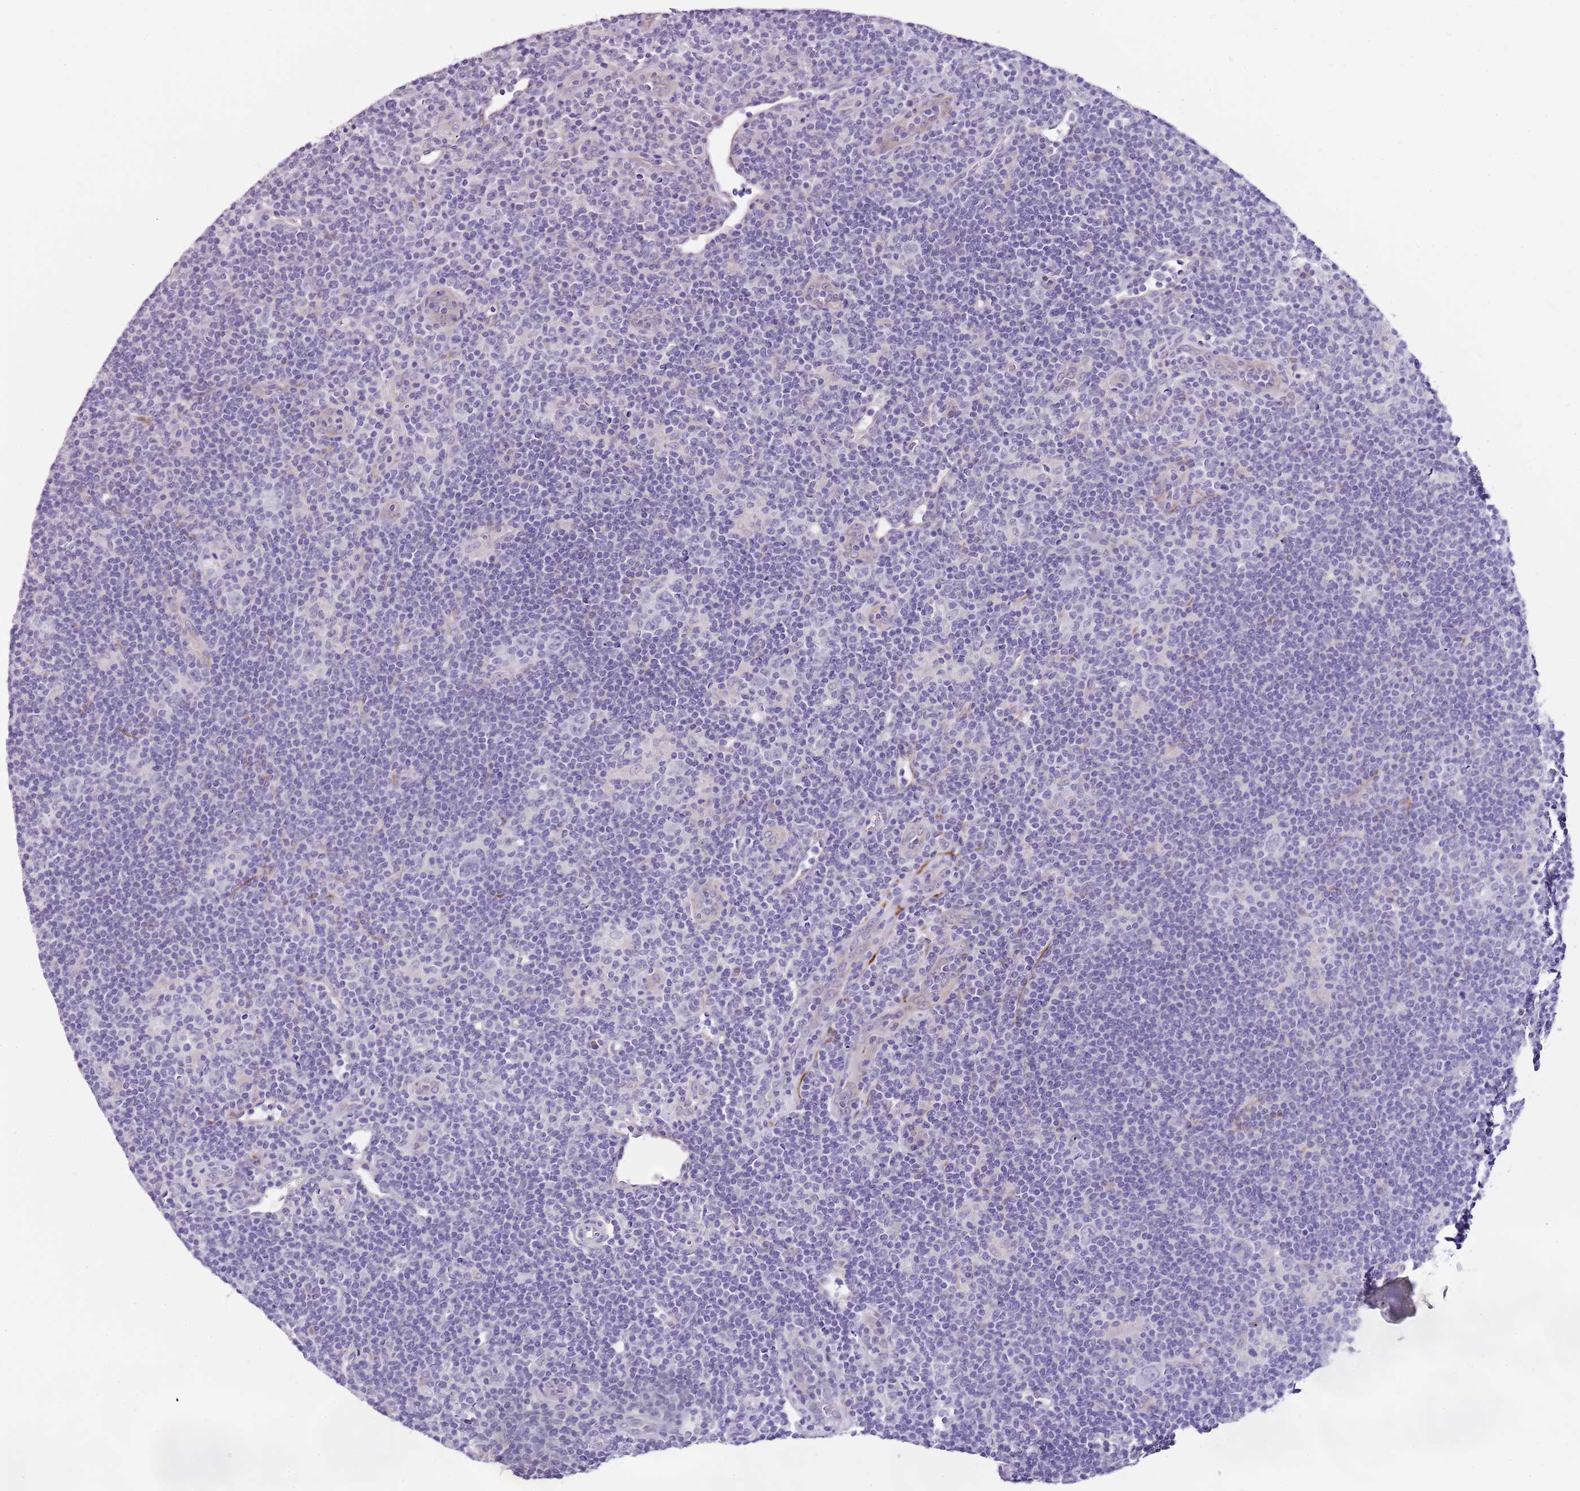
{"staining": {"intensity": "negative", "quantity": "none", "location": "none"}, "tissue": "lymphoma", "cell_type": "Tumor cells", "image_type": "cancer", "snomed": [{"axis": "morphology", "description": "Hodgkin's disease, NOS"}, {"axis": "topography", "description": "Lymph node"}], "caption": "High magnification brightfield microscopy of Hodgkin's disease stained with DAB (brown) and counterstained with hematoxylin (blue): tumor cells show no significant expression. (DAB IHC with hematoxylin counter stain).", "gene": "NKX2-3", "patient": {"sex": "female", "age": 57}}